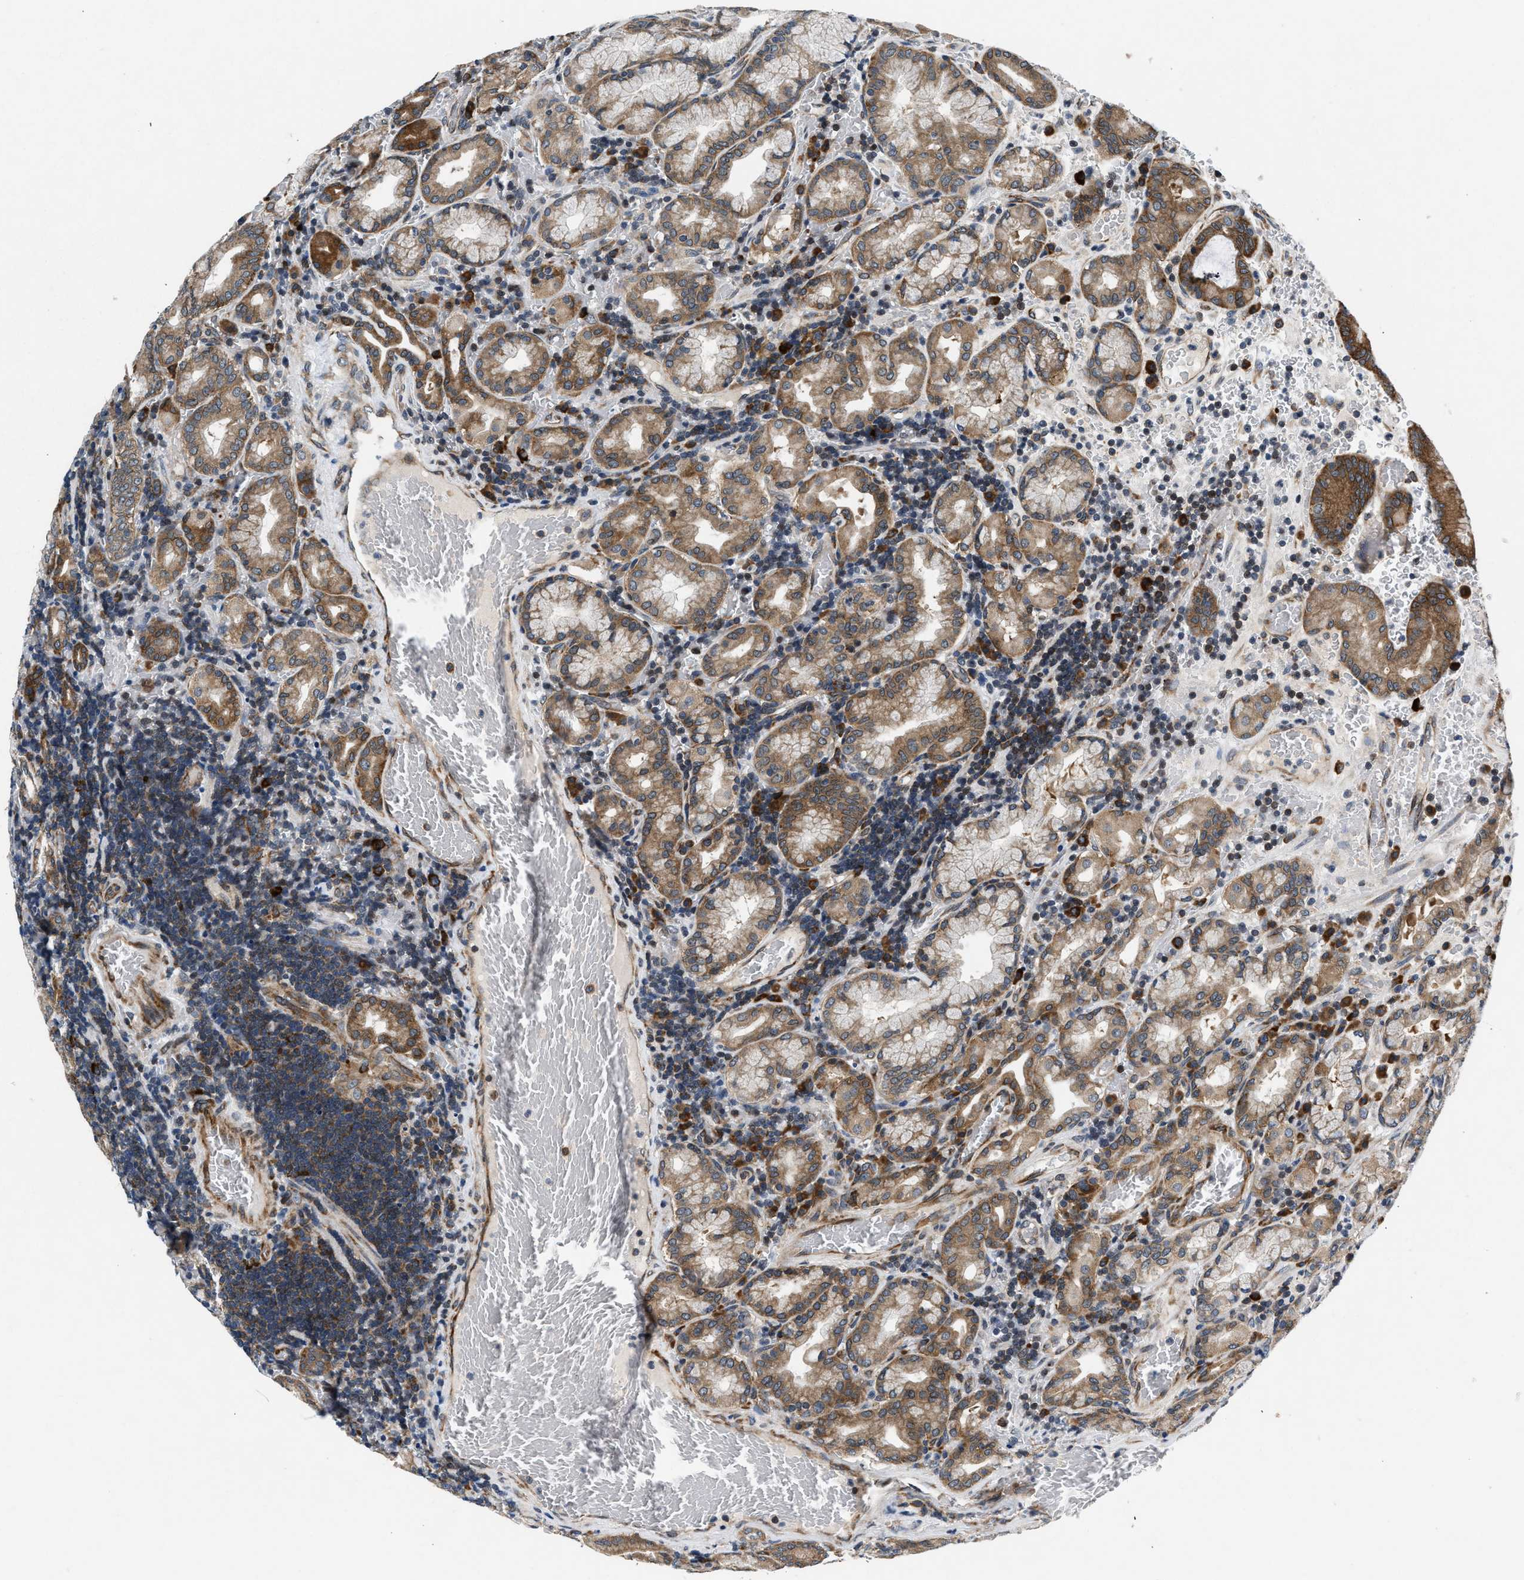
{"staining": {"intensity": "strong", "quantity": ">75%", "location": "cytoplasmic/membranous"}, "tissue": "stomach", "cell_type": "Glandular cells", "image_type": "normal", "snomed": [{"axis": "morphology", "description": "Normal tissue, NOS"}, {"axis": "morphology", "description": "Carcinoid, malignant, NOS"}, {"axis": "topography", "description": "Stomach, upper"}], "caption": "Protein expression analysis of benign human stomach reveals strong cytoplasmic/membranous positivity in approximately >75% of glandular cells. The protein of interest is stained brown, and the nuclei are stained in blue (DAB (3,3'-diaminobenzidine) IHC with brightfield microscopy, high magnification).", "gene": "PA2G4", "patient": {"sex": "male", "age": 39}}